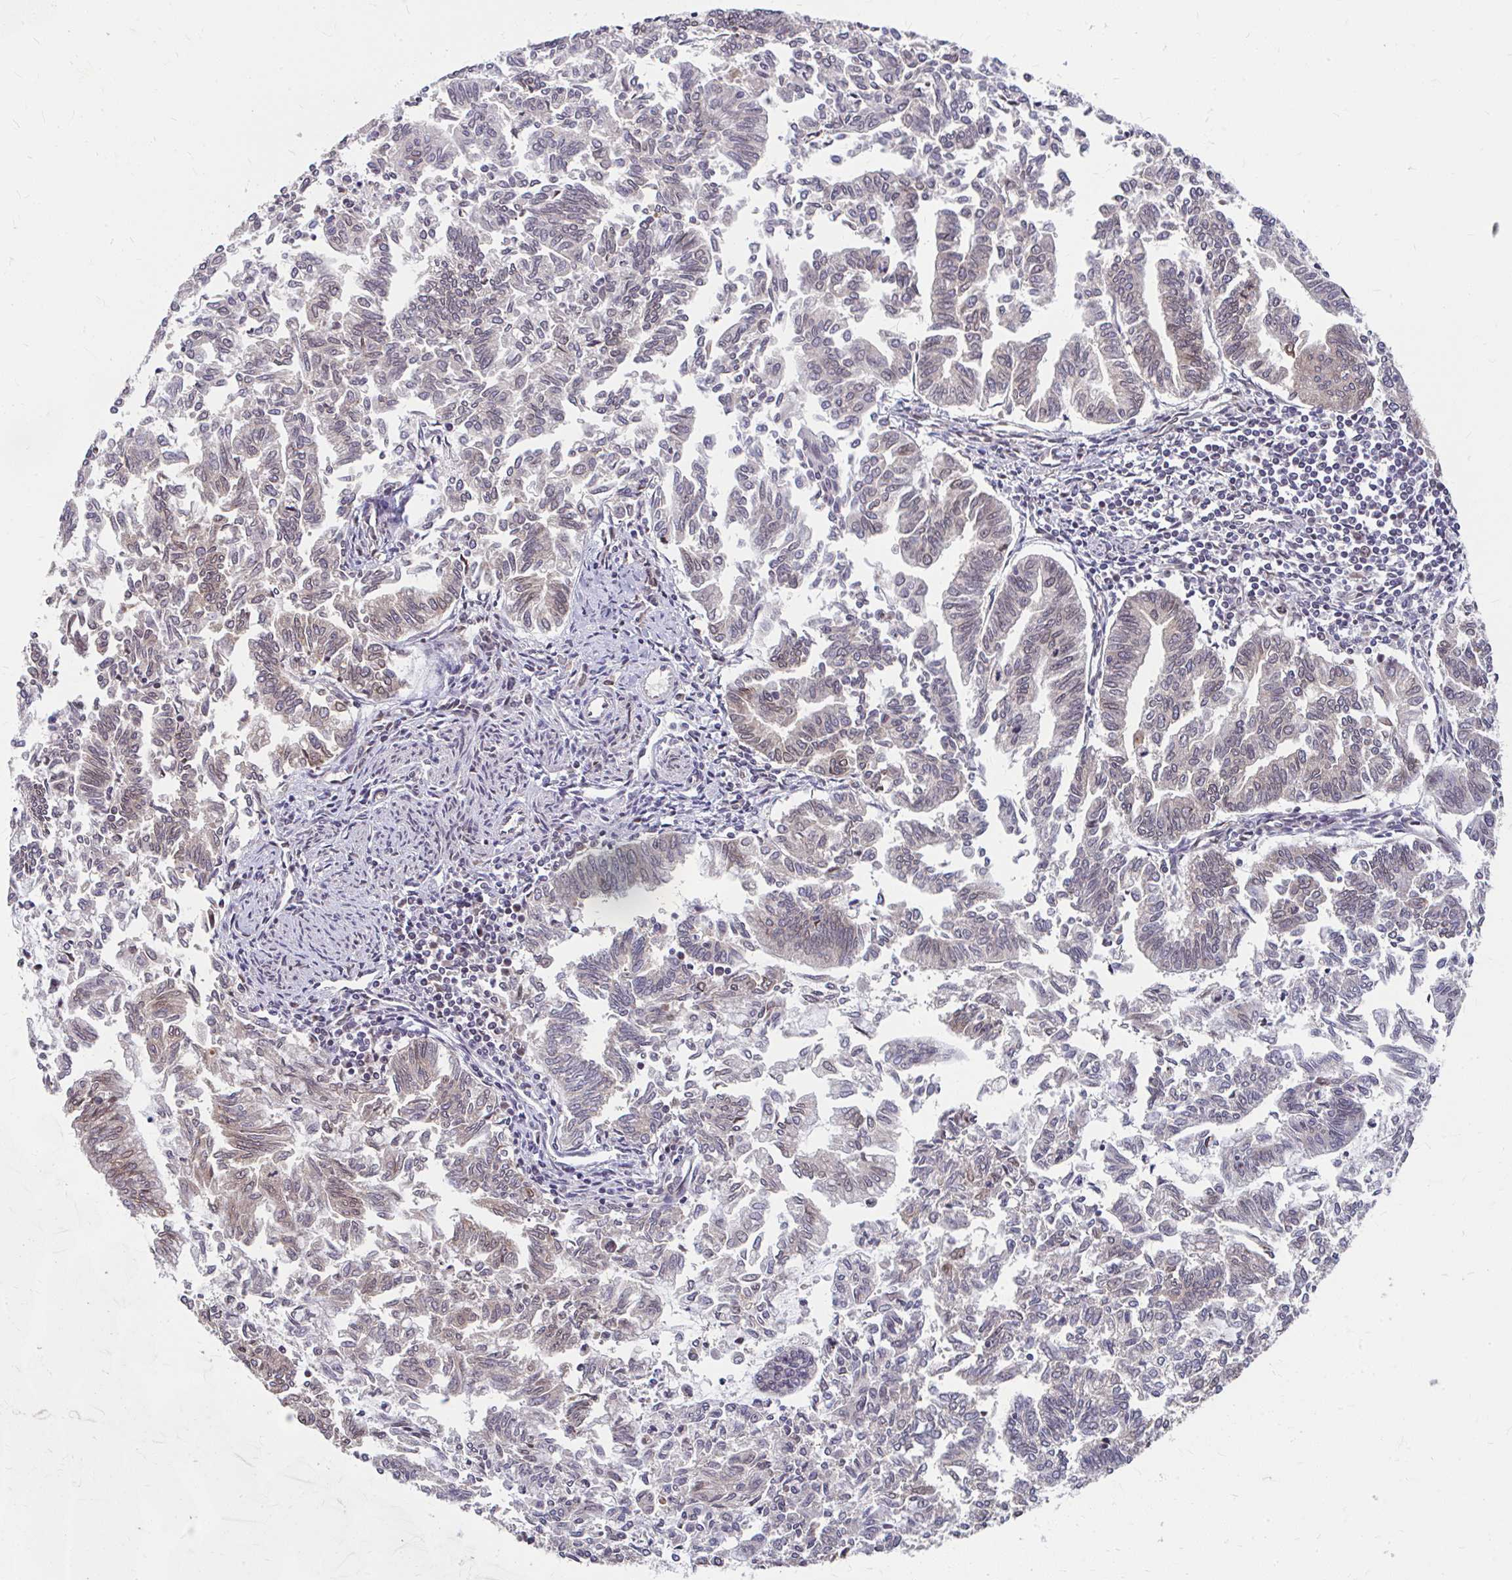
{"staining": {"intensity": "weak", "quantity": "<25%", "location": "cytoplasmic/membranous,nuclear"}, "tissue": "endometrial cancer", "cell_type": "Tumor cells", "image_type": "cancer", "snomed": [{"axis": "morphology", "description": "Adenocarcinoma, NOS"}, {"axis": "topography", "description": "Endometrium"}], "caption": "Immunohistochemical staining of adenocarcinoma (endometrial) displays no significant positivity in tumor cells.", "gene": "XPO1", "patient": {"sex": "female", "age": 79}}